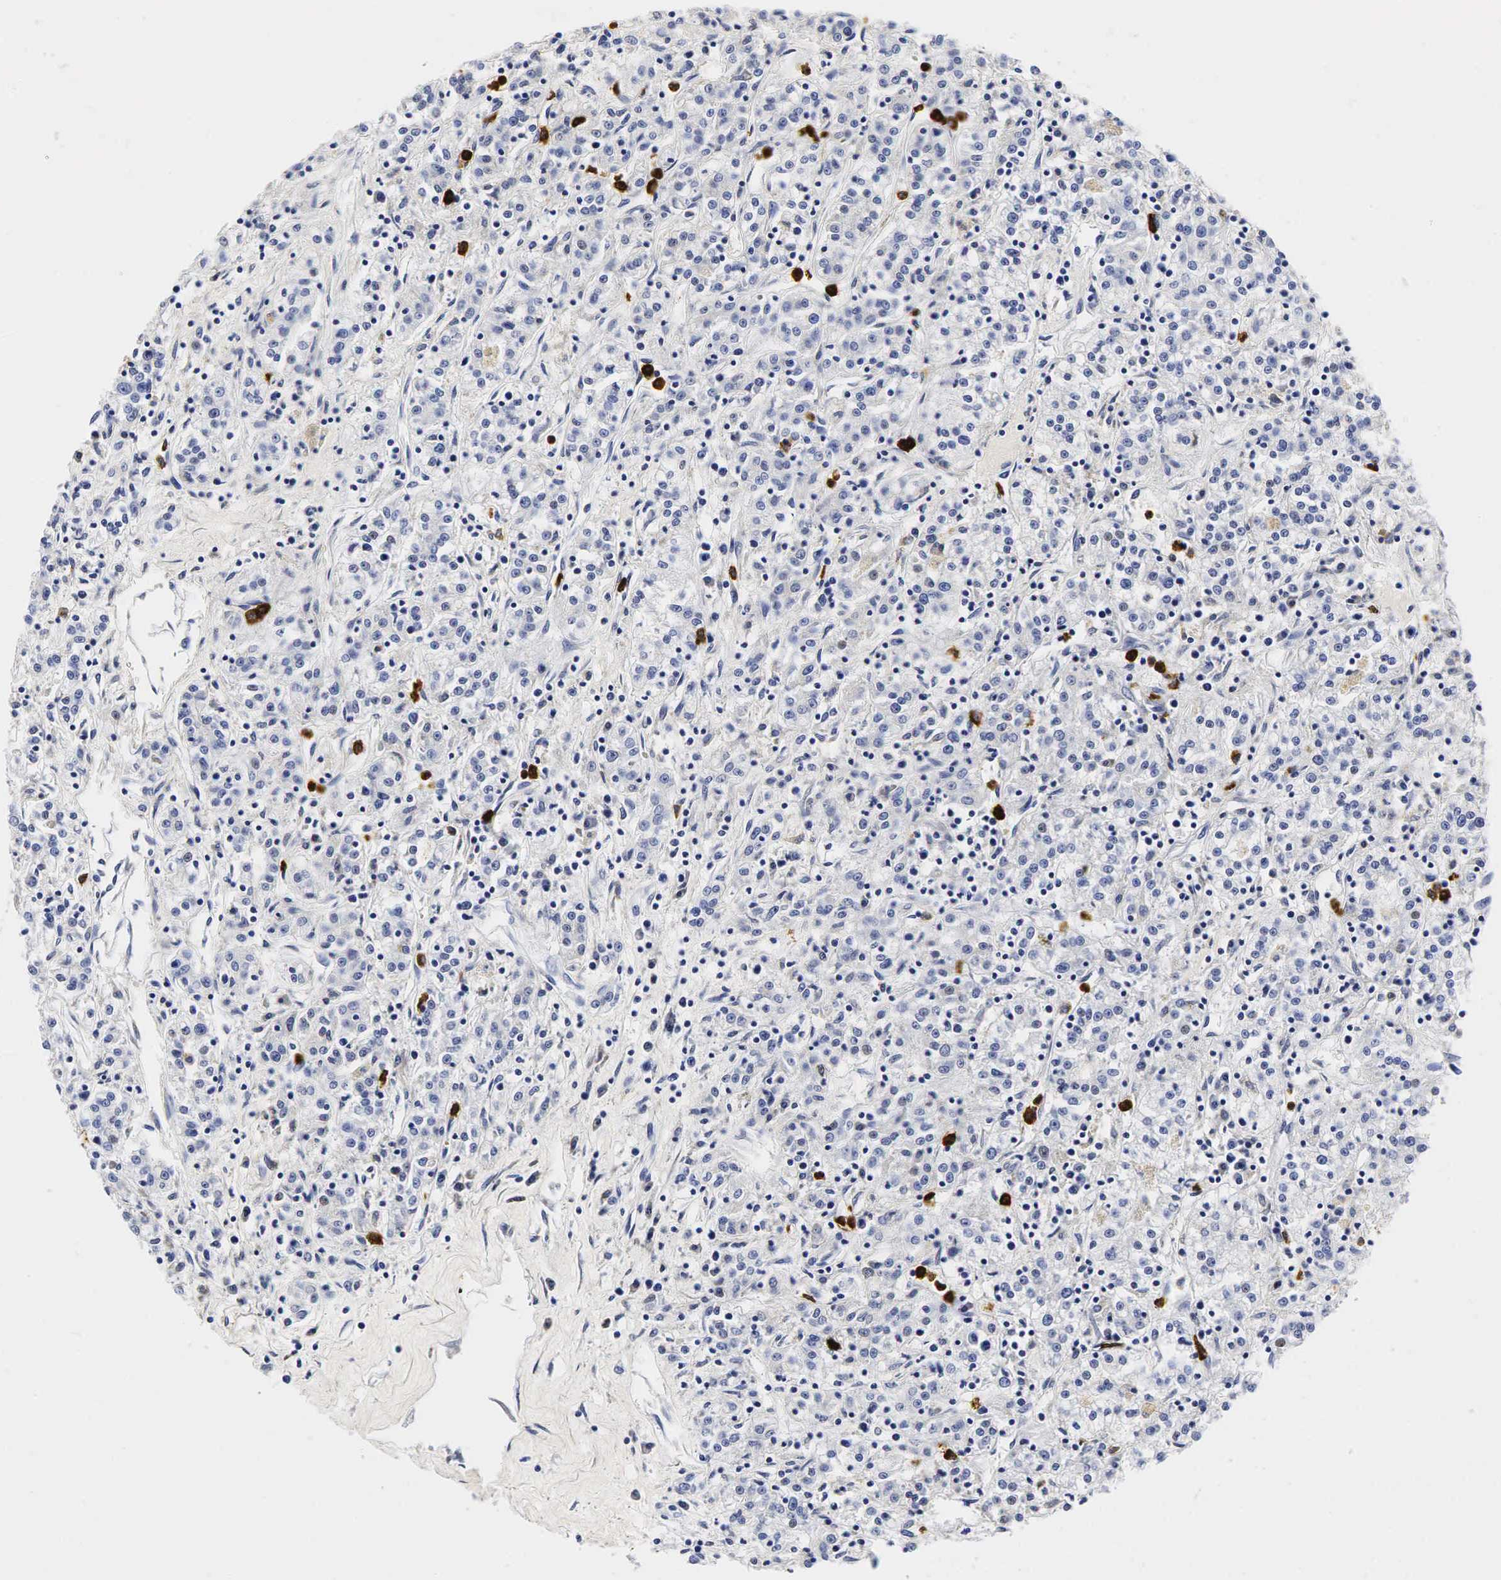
{"staining": {"intensity": "negative", "quantity": "none", "location": "none"}, "tissue": "renal cancer", "cell_type": "Tumor cells", "image_type": "cancer", "snomed": [{"axis": "morphology", "description": "Adenocarcinoma, NOS"}, {"axis": "topography", "description": "Kidney"}], "caption": "Immunohistochemistry of human renal cancer demonstrates no positivity in tumor cells.", "gene": "LYZ", "patient": {"sex": "female", "age": 76}}